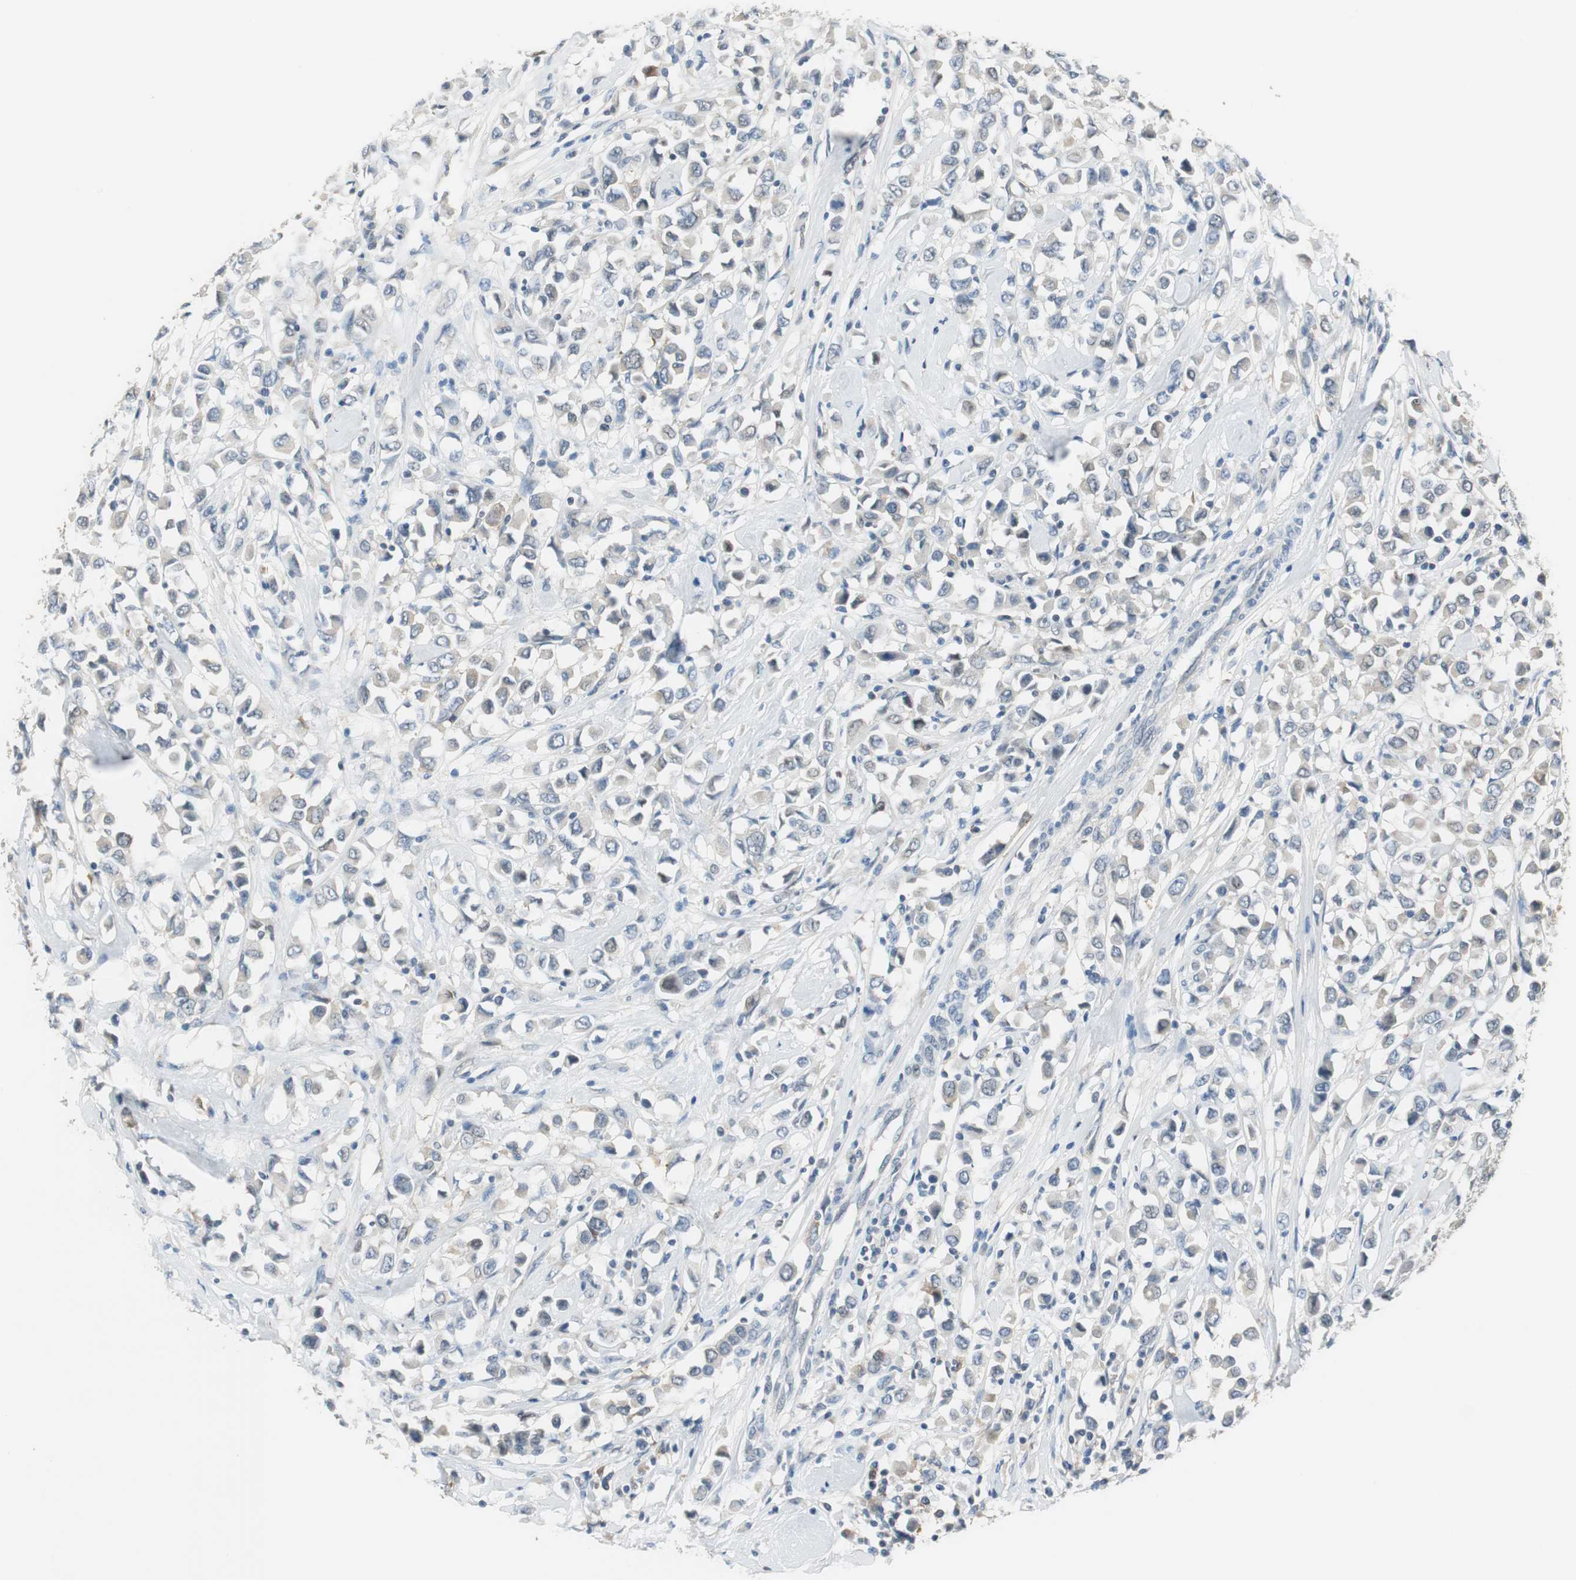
{"staining": {"intensity": "weak", "quantity": "<25%", "location": "cytoplasmic/membranous"}, "tissue": "breast cancer", "cell_type": "Tumor cells", "image_type": "cancer", "snomed": [{"axis": "morphology", "description": "Duct carcinoma"}, {"axis": "topography", "description": "Breast"}], "caption": "Protein analysis of breast cancer reveals no significant expression in tumor cells. (Immunohistochemistry (ihc), brightfield microscopy, high magnification).", "gene": "MSTO1", "patient": {"sex": "female", "age": 61}}